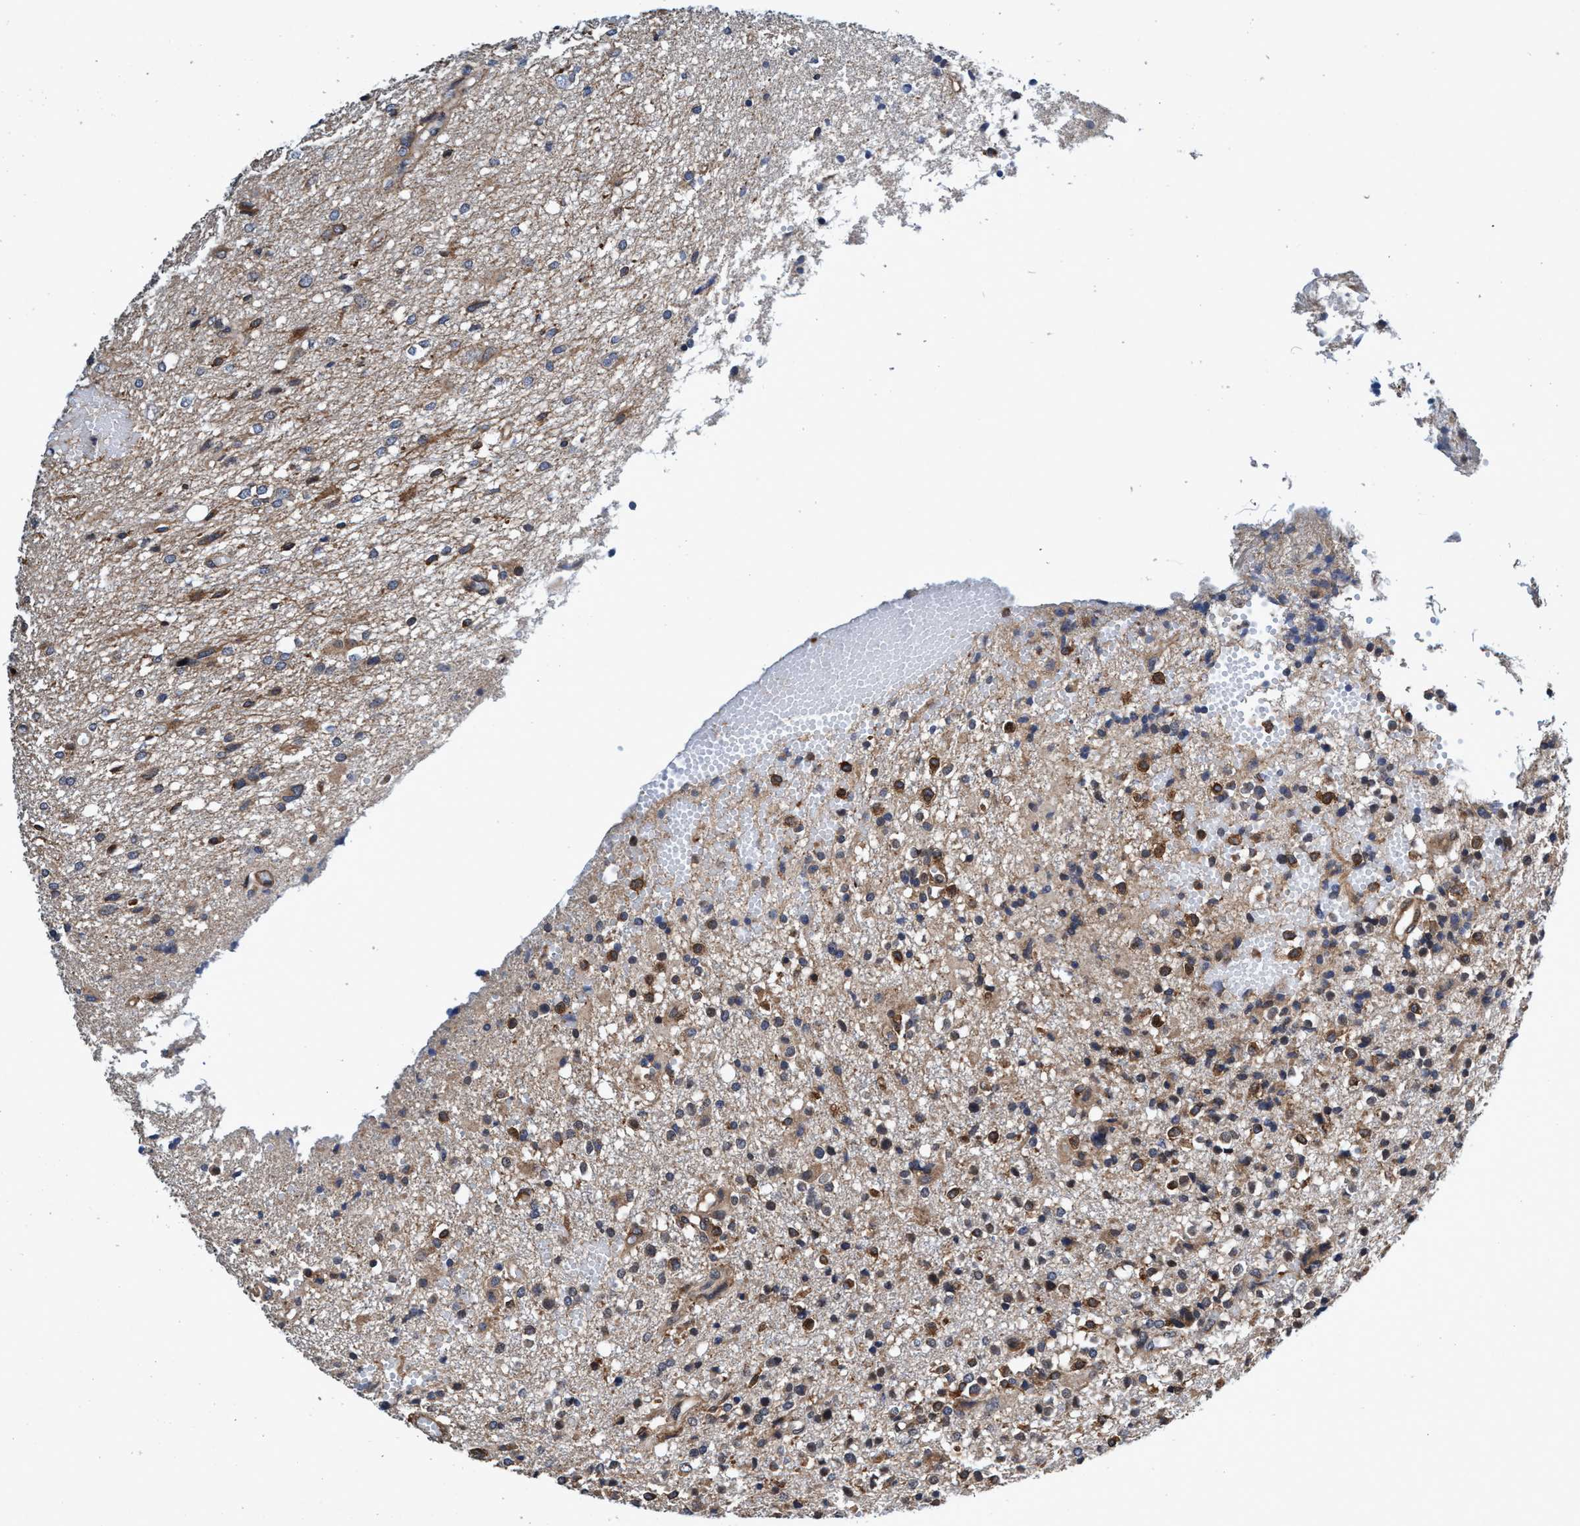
{"staining": {"intensity": "moderate", "quantity": "25%-75%", "location": "cytoplasmic/membranous"}, "tissue": "glioma", "cell_type": "Tumor cells", "image_type": "cancer", "snomed": [{"axis": "morphology", "description": "Glioma, malignant, High grade"}, {"axis": "topography", "description": "Brain"}], "caption": "High-grade glioma (malignant) stained with a brown dye reveals moderate cytoplasmic/membranous positive expression in about 25%-75% of tumor cells.", "gene": "CALCOCO2", "patient": {"sex": "female", "age": 59}}